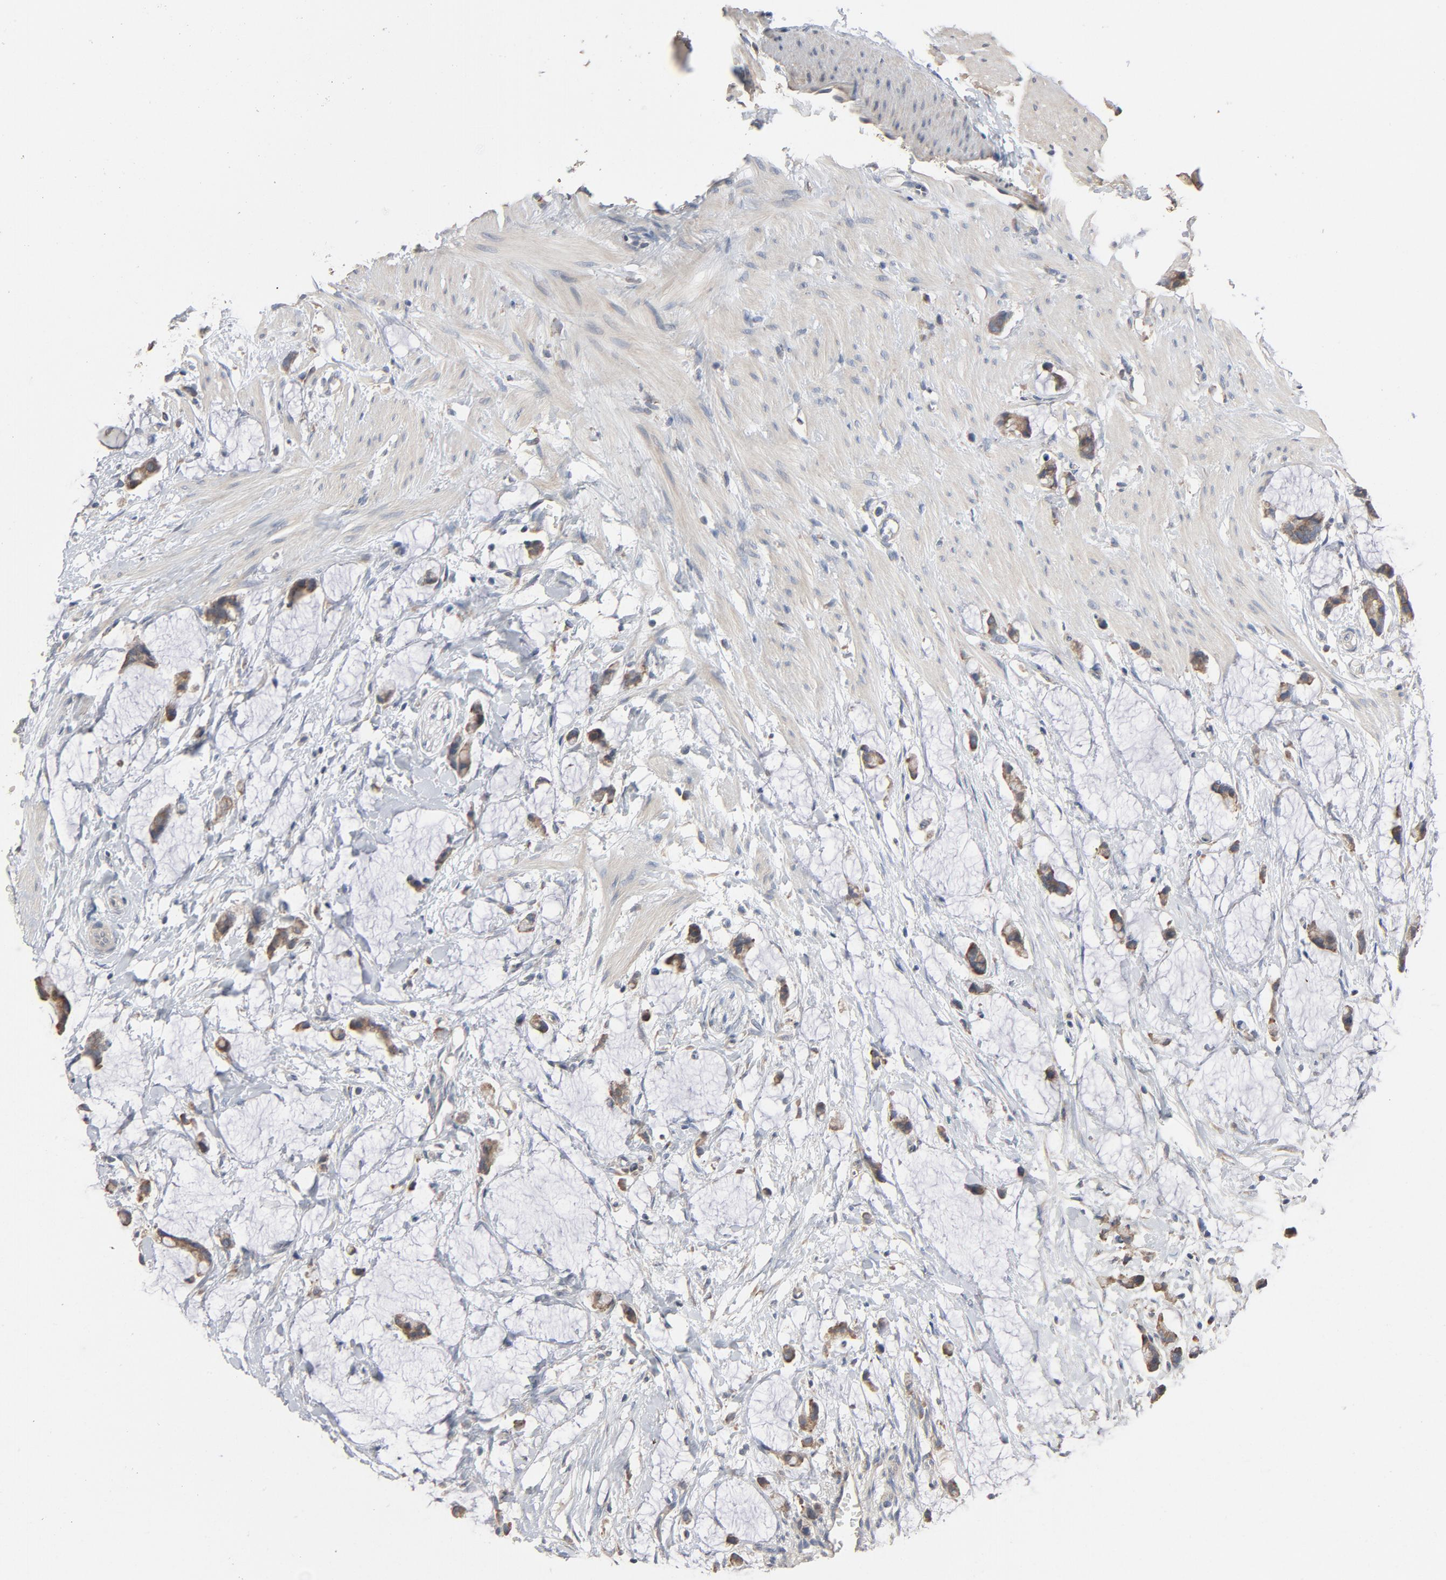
{"staining": {"intensity": "moderate", "quantity": ">75%", "location": "cytoplasmic/membranous"}, "tissue": "colorectal cancer", "cell_type": "Tumor cells", "image_type": "cancer", "snomed": [{"axis": "morphology", "description": "Adenocarcinoma, NOS"}, {"axis": "topography", "description": "Colon"}], "caption": "A medium amount of moderate cytoplasmic/membranous positivity is present in about >75% of tumor cells in colorectal cancer tissue.", "gene": "TLR4", "patient": {"sex": "male", "age": 14}}